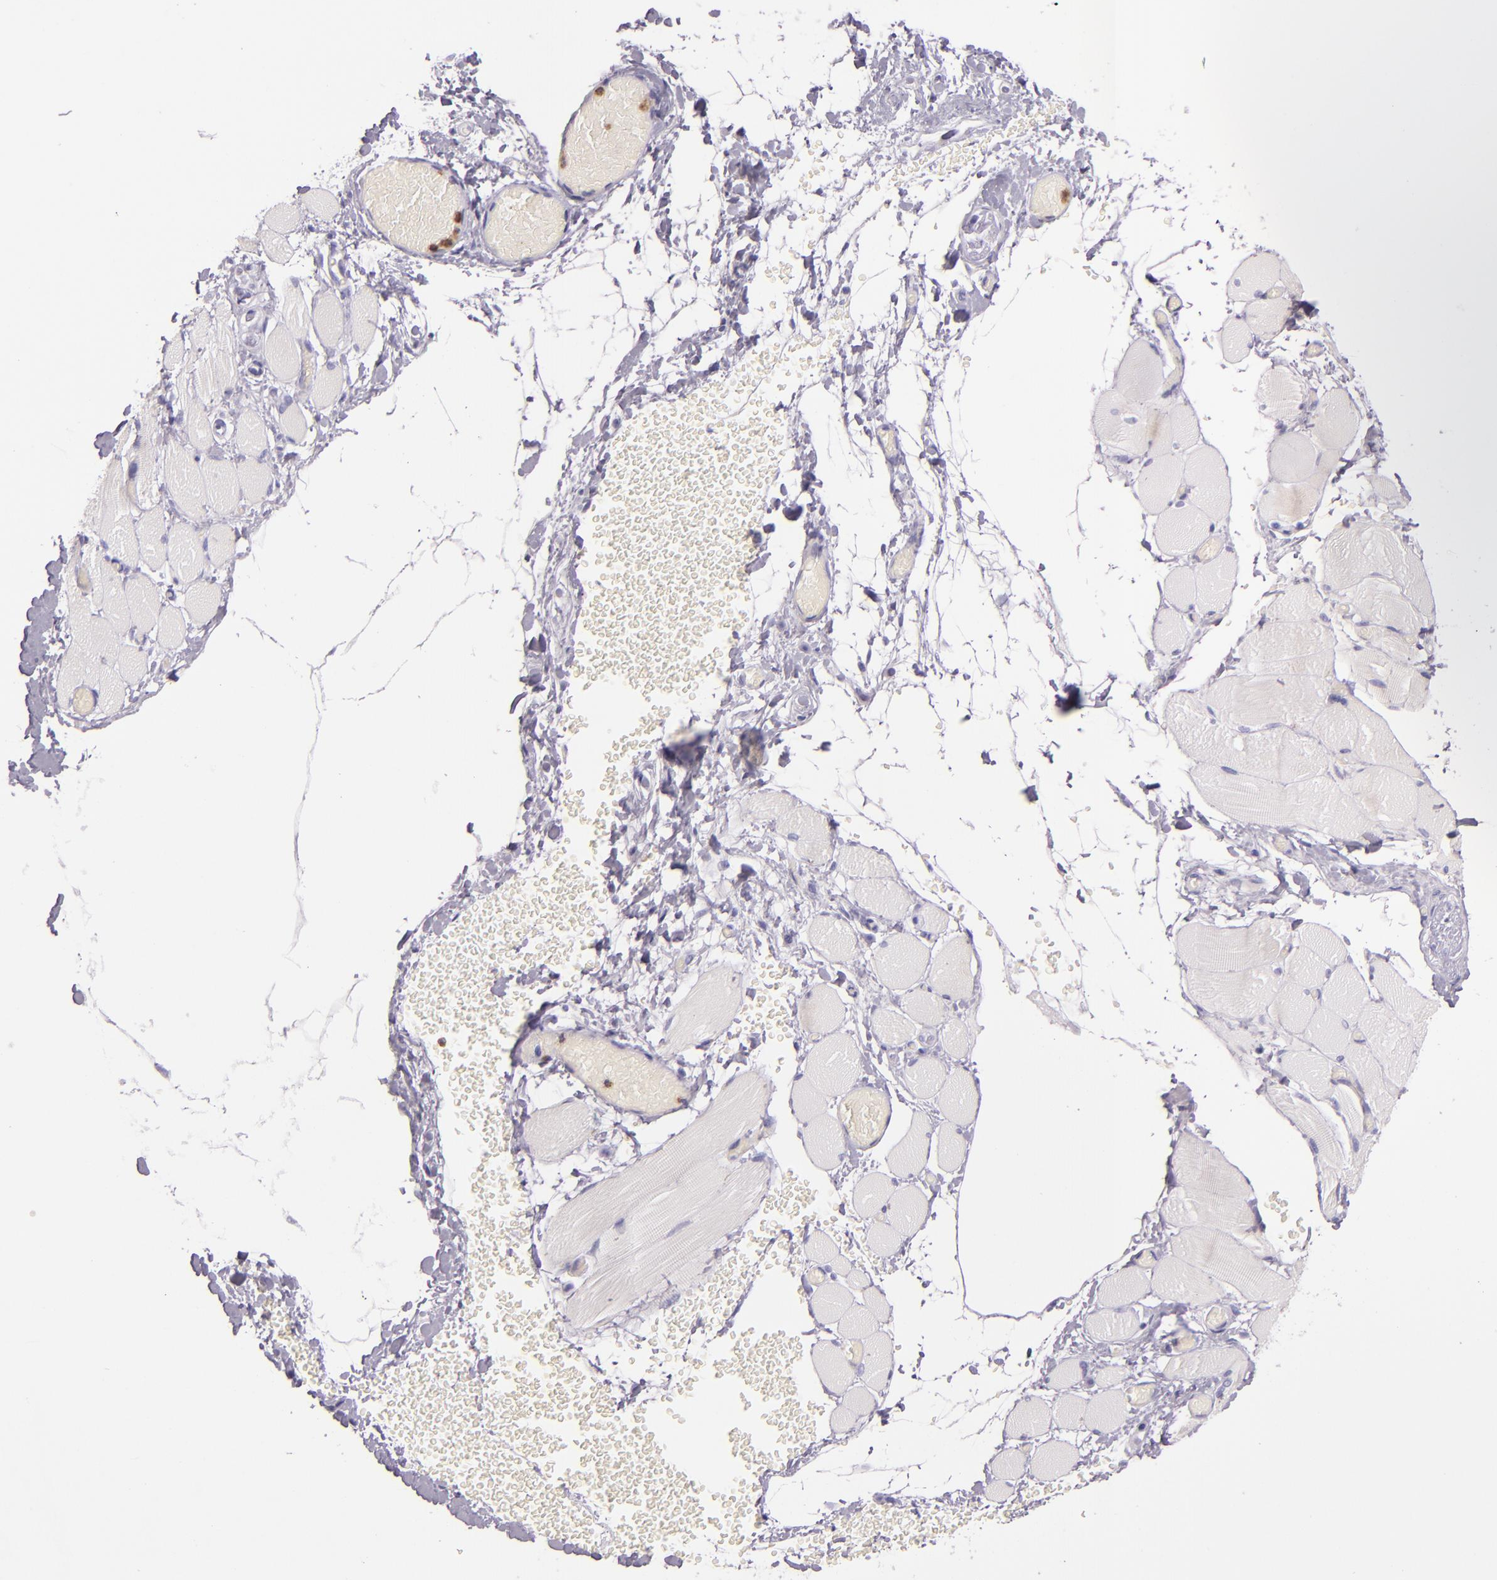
{"staining": {"intensity": "negative", "quantity": "none", "location": "none"}, "tissue": "skeletal muscle", "cell_type": "Myocytes", "image_type": "normal", "snomed": [{"axis": "morphology", "description": "Normal tissue, NOS"}, {"axis": "topography", "description": "Skeletal muscle"}, {"axis": "topography", "description": "Soft tissue"}], "caption": "High magnification brightfield microscopy of normal skeletal muscle stained with DAB (3,3'-diaminobenzidine) (brown) and counterstained with hematoxylin (blue): myocytes show no significant expression. (DAB immunohistochemistry with hematoxylin counter stain).", "gene": "CEACAM1", "patient": {"sex": "female", "age": 58}}